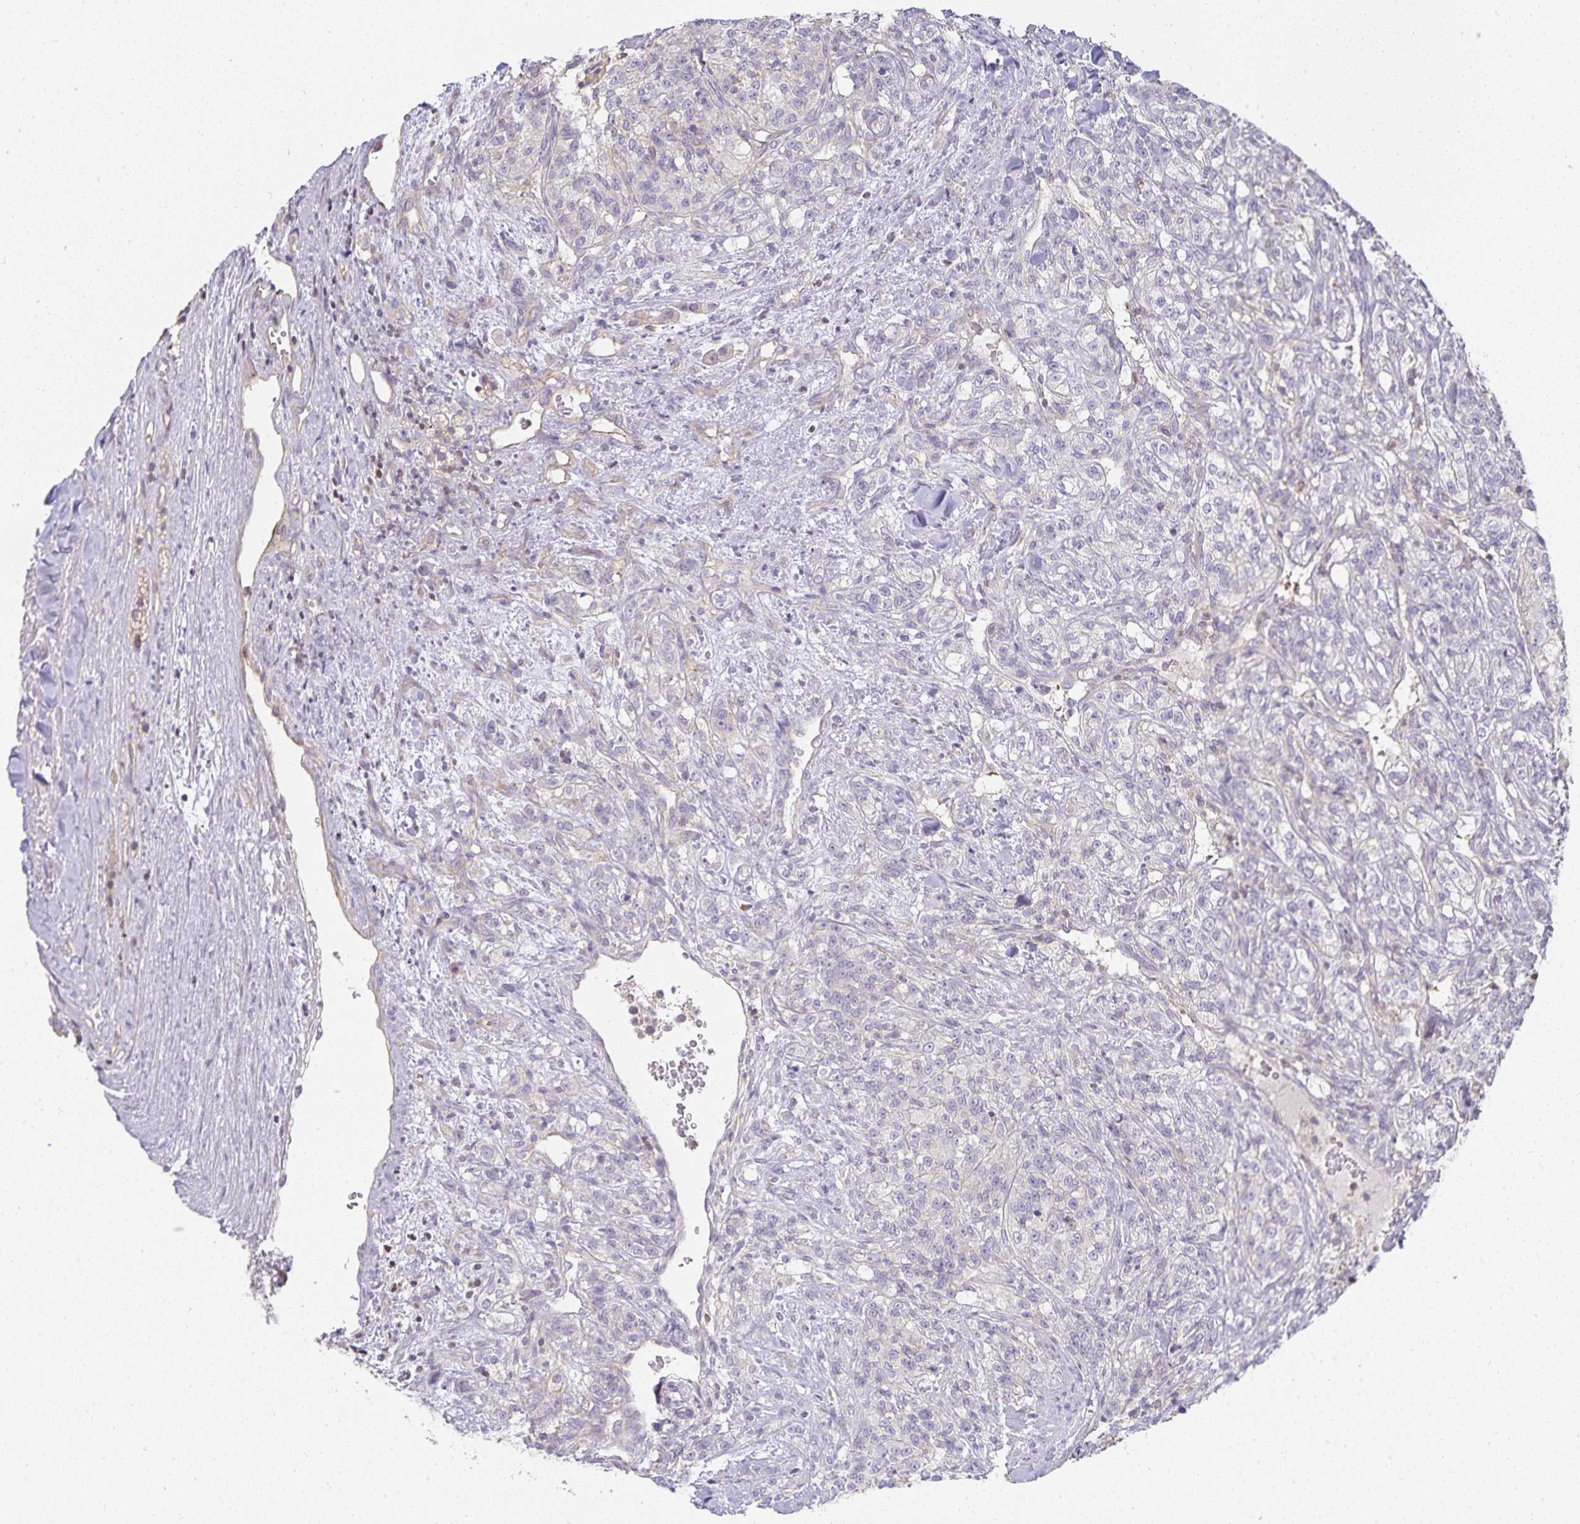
{"staining": {"intensity": "negative", "quantity": "none", "location": "none"}, "tissue": "renal cancer", "cell_type": "Tumor cells", "image_type": "cancer", "snomed": [{"axis": "morphology", "description": "Adenocarcinoma, NOS"}, {"axis": "topography", "description": "Kidney"}], "caption": "IHC of human renal cancer reveals no expression in tumor cells. (DAB (3,3'-diaminobenzidine) immunohistochemistry with hematoxylin counter stain).", "gene": "GATA3", "patient": {"sex": "female", "age": 63}}